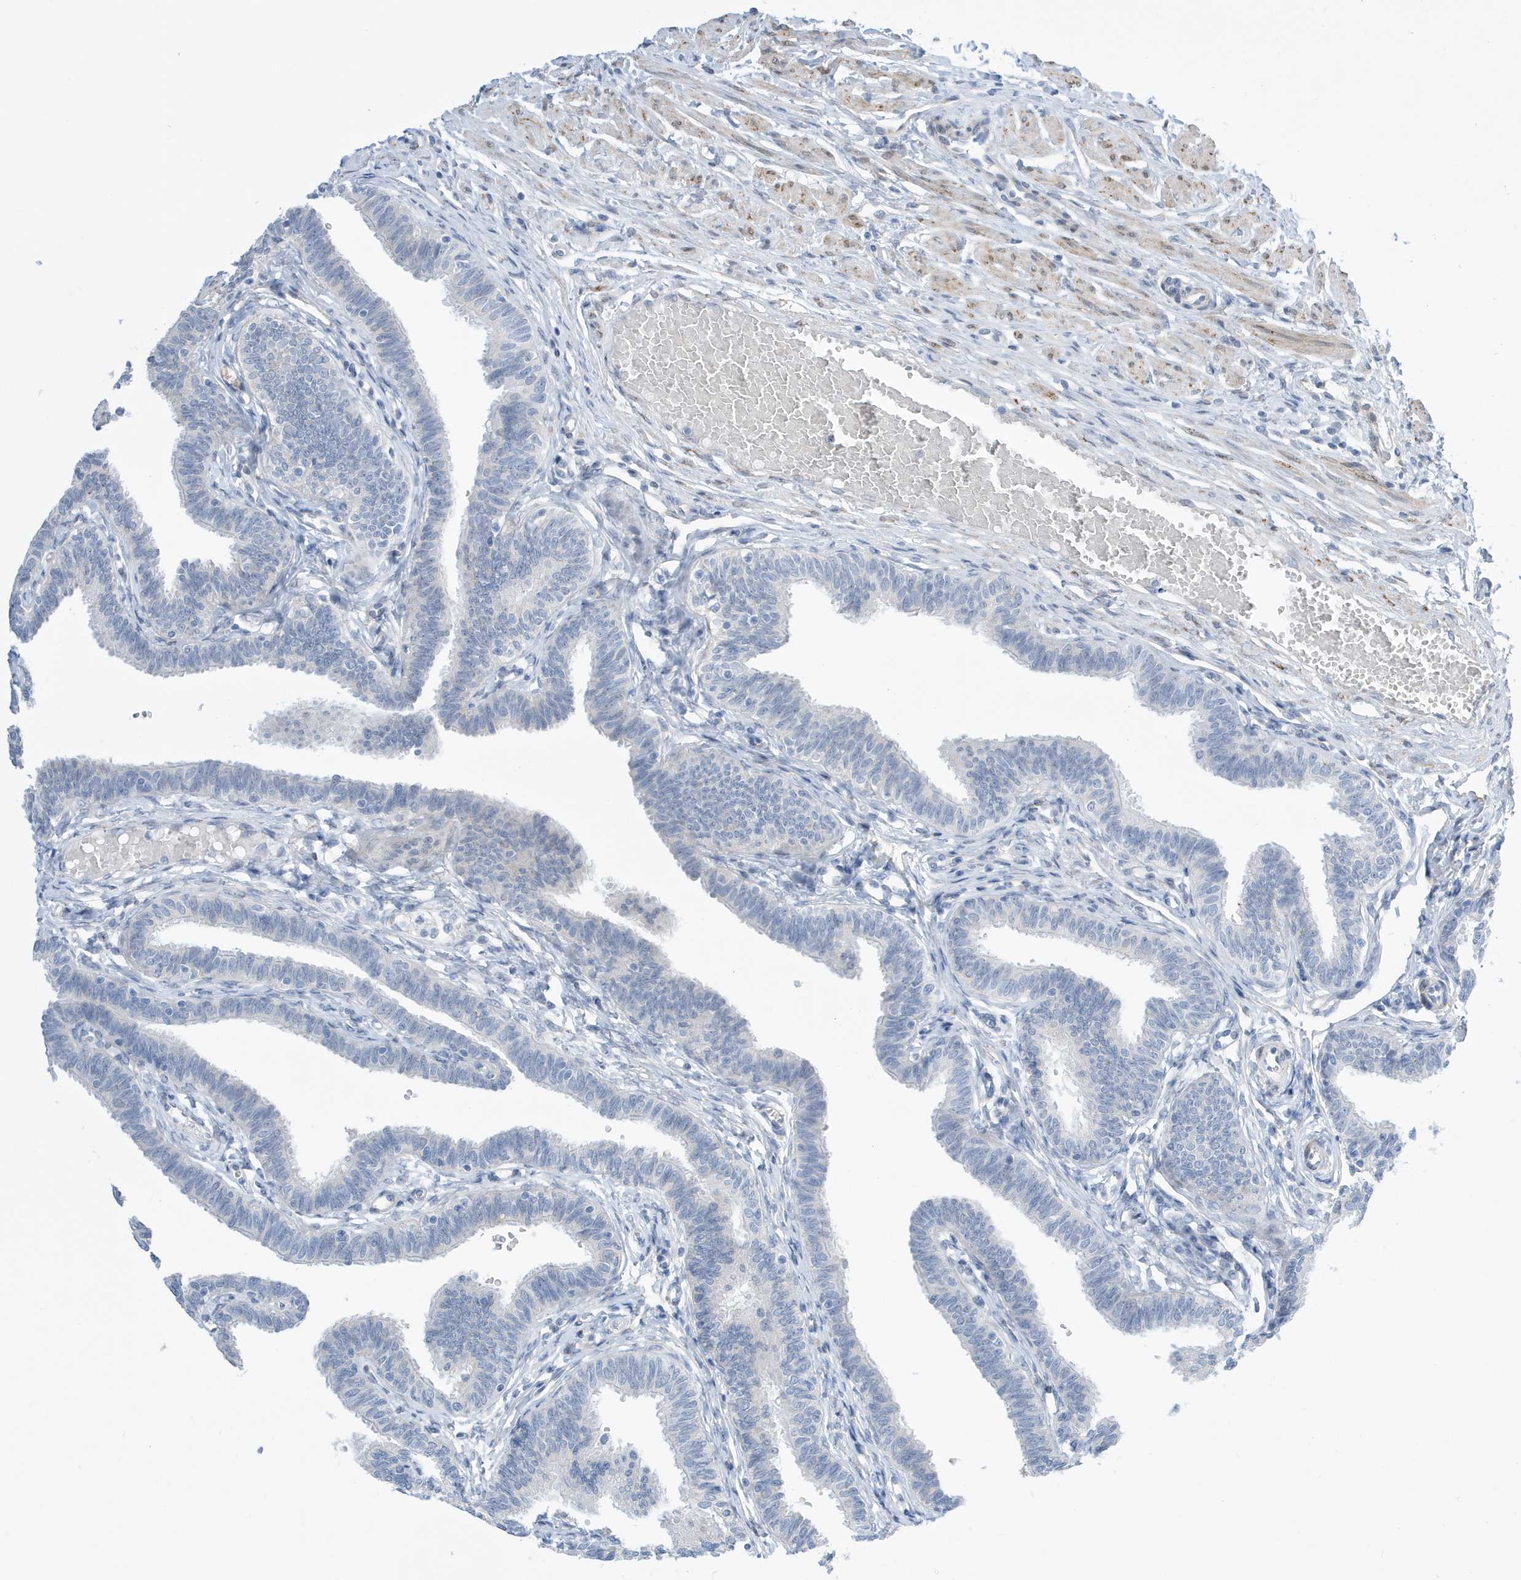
{"staining": {"intensity": "negative", "quantity": "none", "location": "none"}, "tissue": "fallopian tube", "cell_type": "Glandular cells", "image_type": "normal", "snomed": [{"axis": "morphology", "description": "Normal tissue, NOS"}, {"axis": "topography", "description": "Fallopian tube"}, {"axis": "topography", "description": "Ovary"}], "caption": "Immunohistochemistry (IHC) histopathology image of normal fallopian tube stained for a protein (brown), which exhibits no expression in glandular cells. (IHC, brightfield microscopy, high magnification).", "gene": "SEMA3F", "patient": {"sex": "female", "age": 23}}